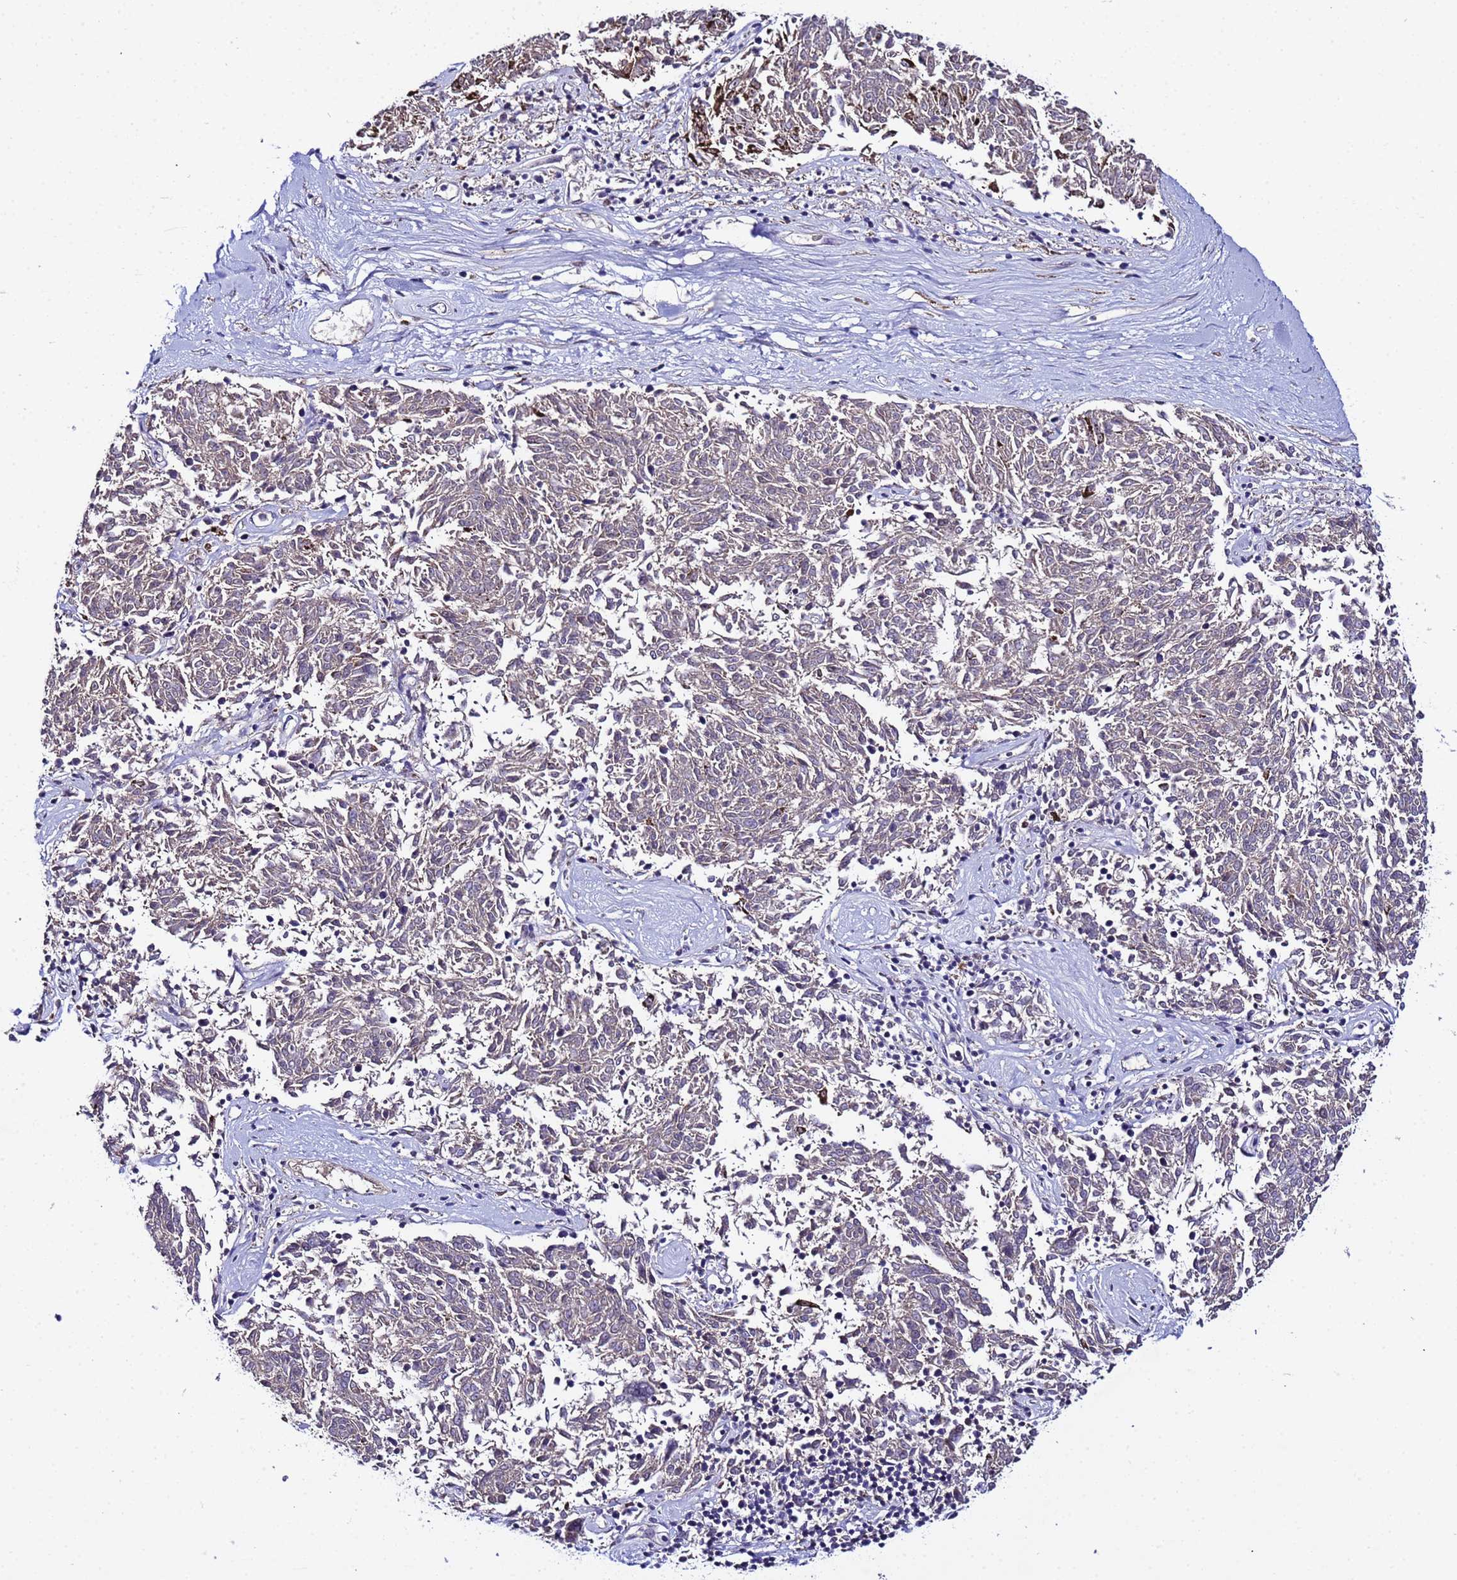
{"staining": {"intensity": "weak", "quantity": "25%-75%", "location": "cytoplasmic/membranous"}, "tissue": "melanoma", "cell_type": "Tumor cells", "image_type": "cancer", "snomed": [{"axis": "morphology", "description": "Malignant melanoma, NOS"}, {"axis": "topography", "description": "Skin"}], "caption": "A low amount of weak cytoplasmic/membranous staining is identified in approximately 25%-75% of tumor cells in melanoma tissue.", "gene": "PLXDC2", "patient": {"sex": "female", "age": 72}}